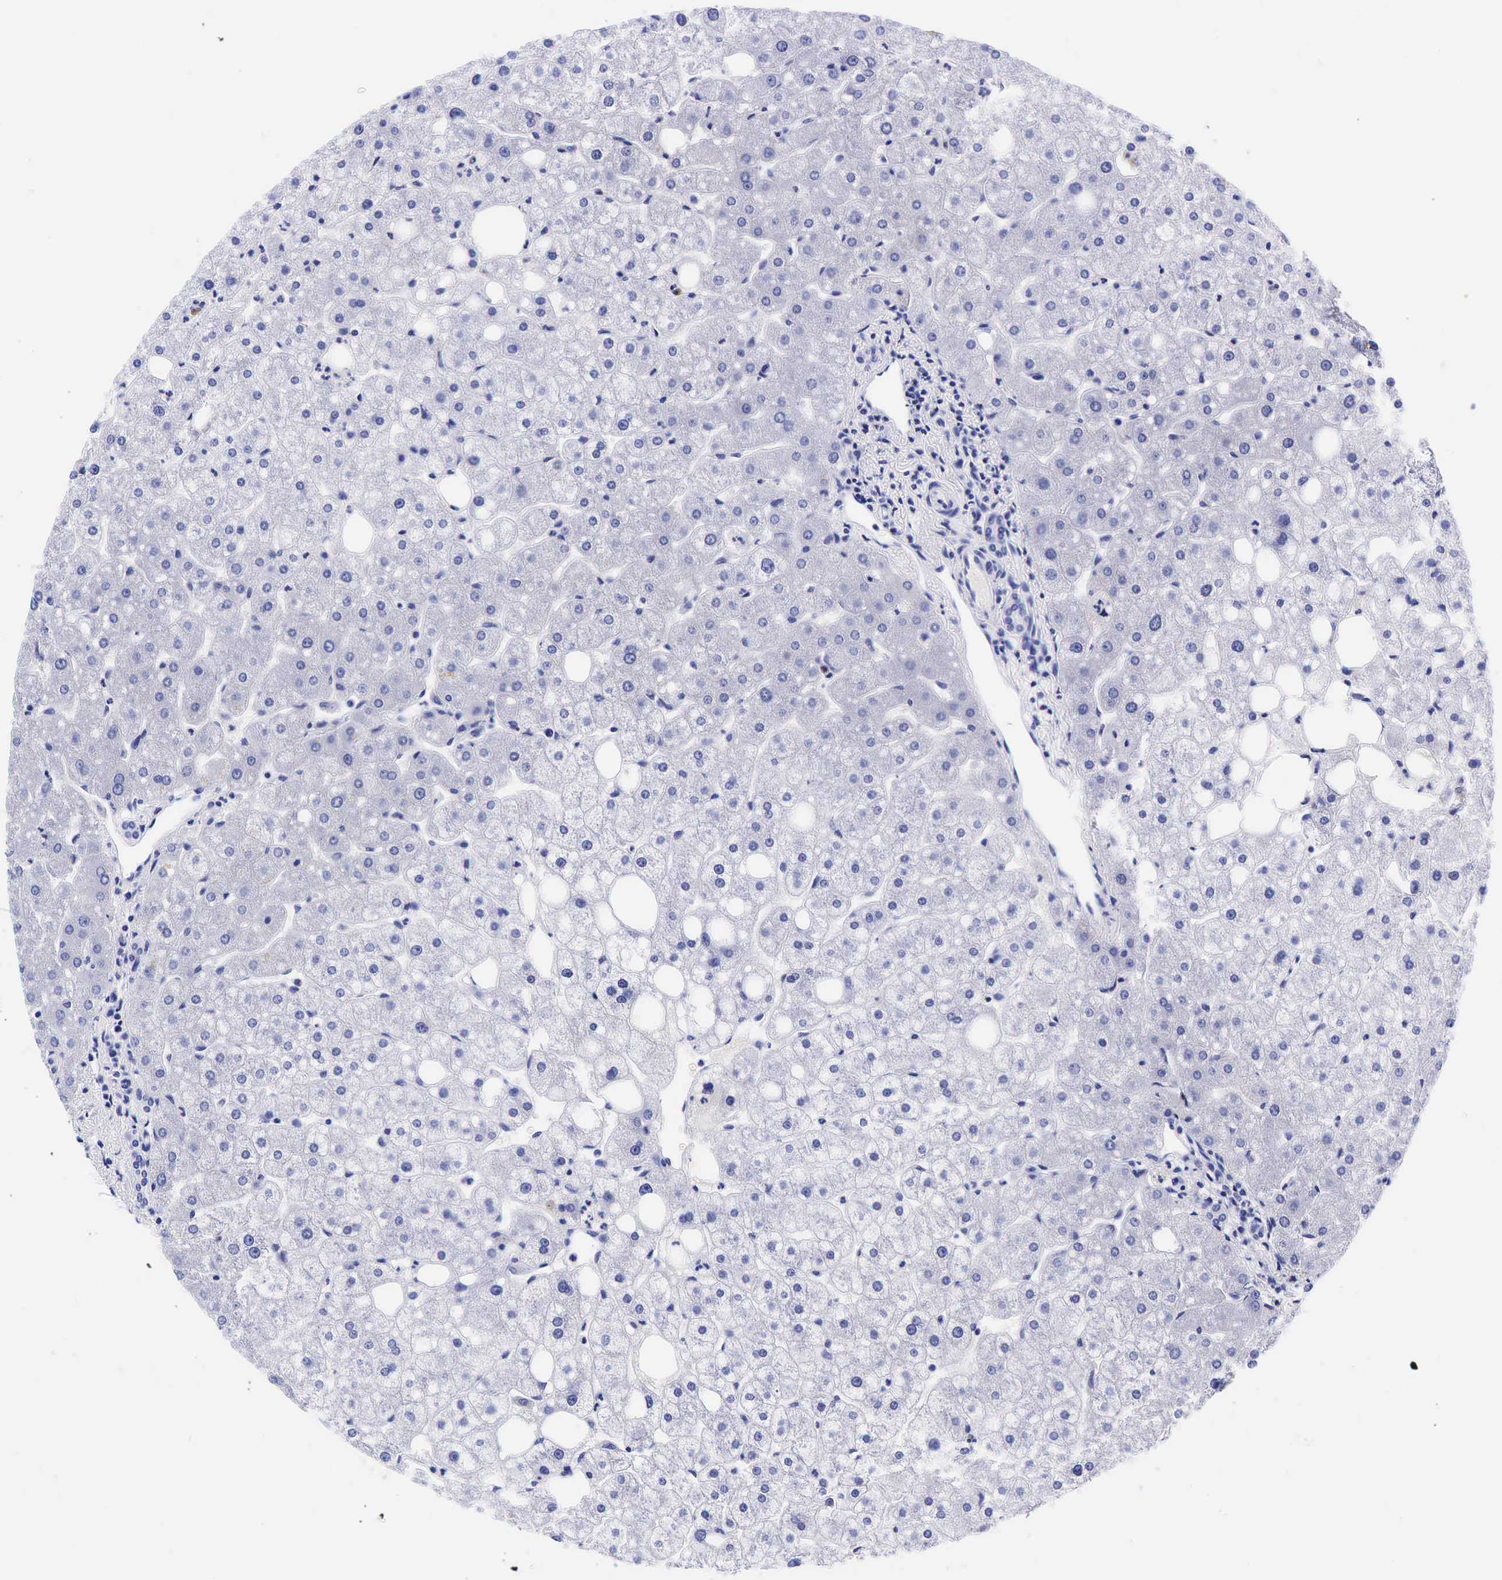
{"staining": {"intensity": "negative", "quantity": "none", "location": "none"}, "tissue": "liver", "cell_type": "Cholangiocytes", "image_type": "normal", "snomed": [{"axis": "morphology", "description": "Normal tissue, NOS"}, {"axis": "topography", "description": "Liver"}], "caption": "Micrograph shows no protein positivity in cholangiocytes of benign liver.", "gene": "GCG", "patient": {"sex": "male", "age": 35}}